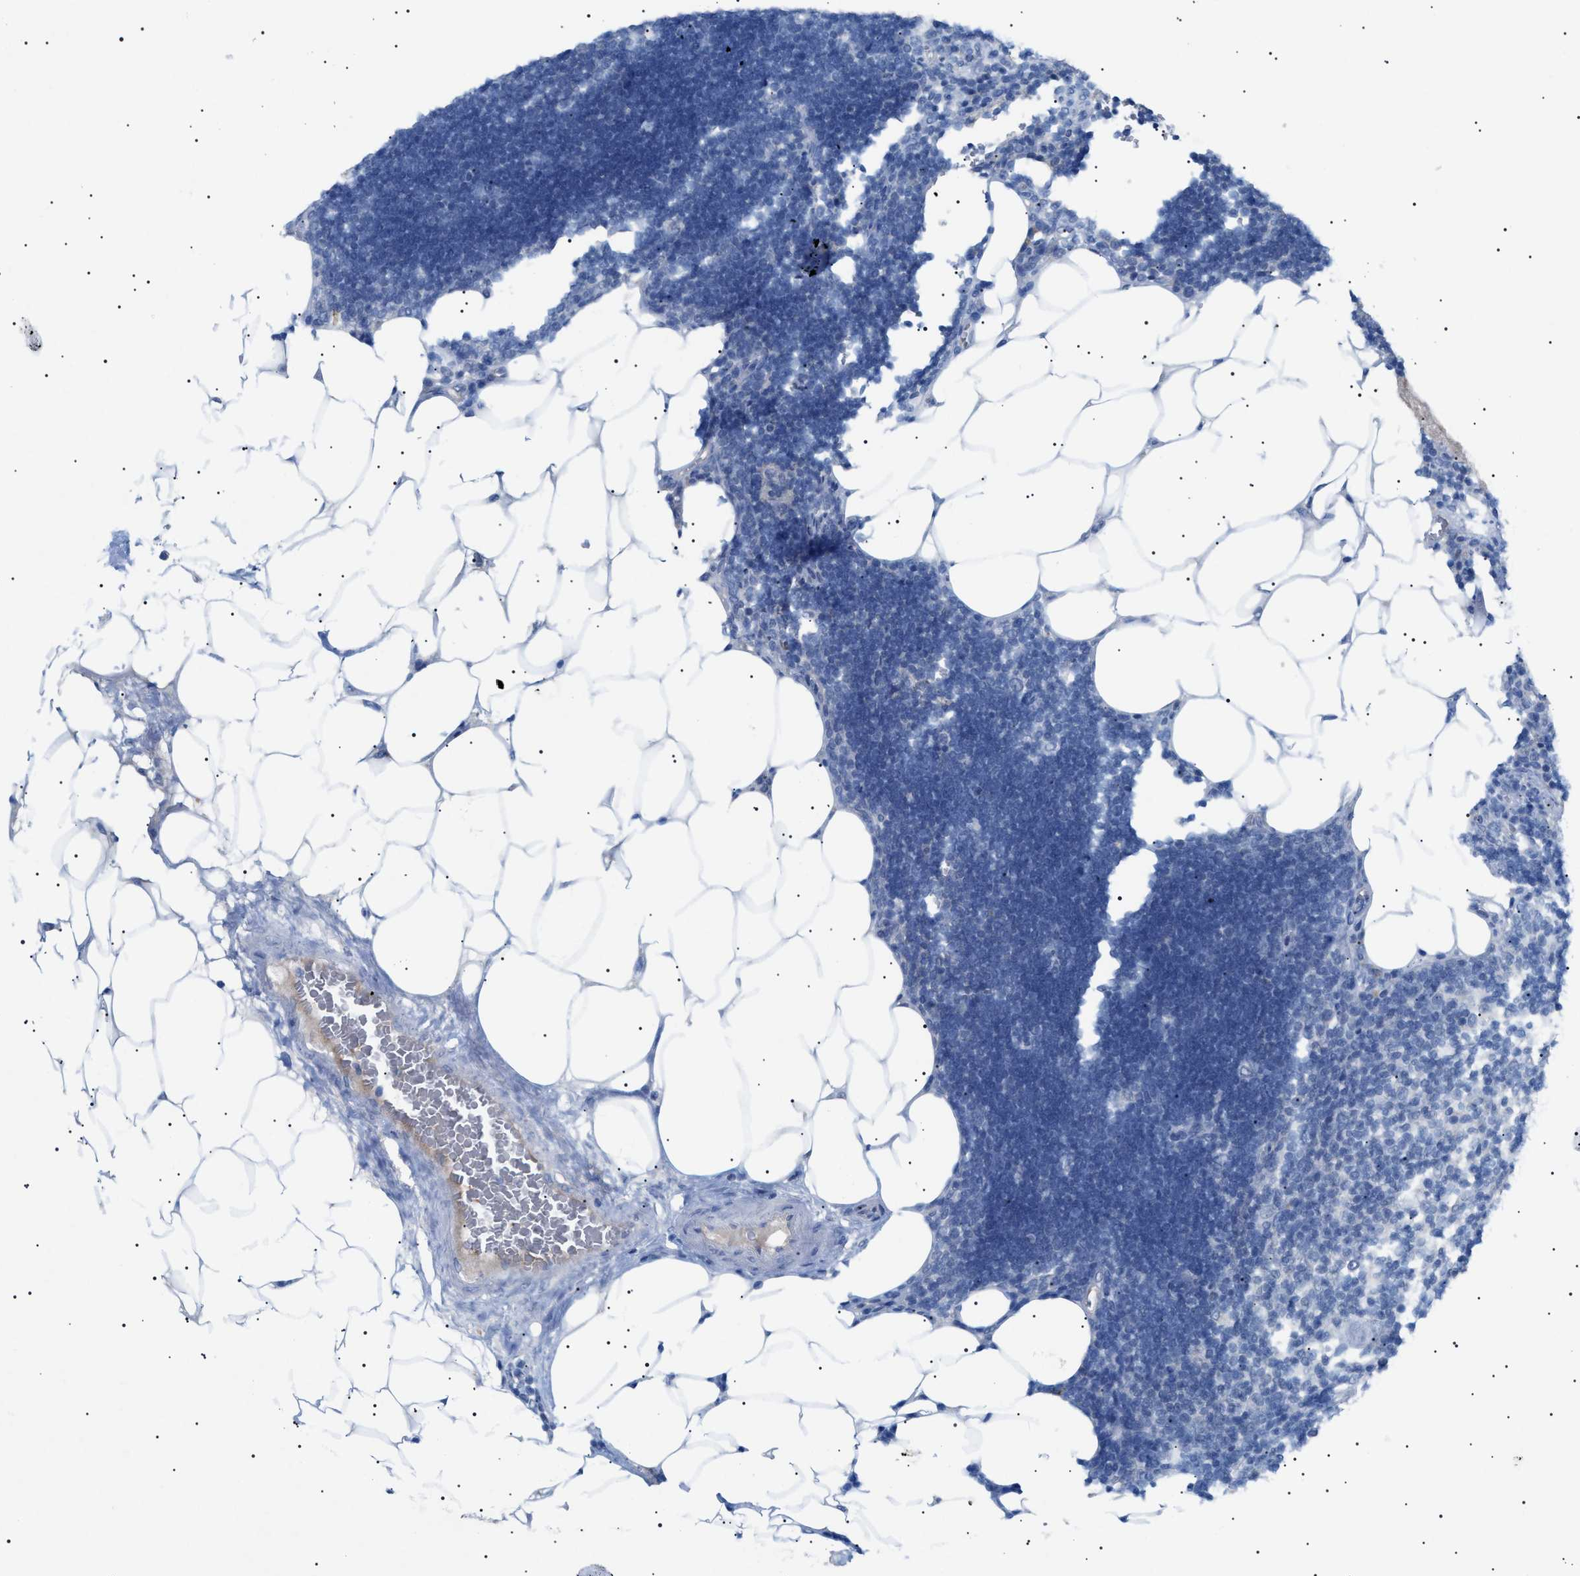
{"staining": {"intensity": "negative", "quantity": "none", "location": "none"}, "tissue": "lymph node", "cell_type": "Germinal center cells", "image_type": "normal", "snomed": [{"axis": "morphology", "description": "Normal tissue, NOS"}, {"axis": "topography", "description": "Lymph node"}], "caption": "This is a image of IHC staining of unremarkable lymph node, which shows no positivity in germinal center cells.", "gene": "ADAMTS1", "patient": {"sex": "male", "age": 33}}